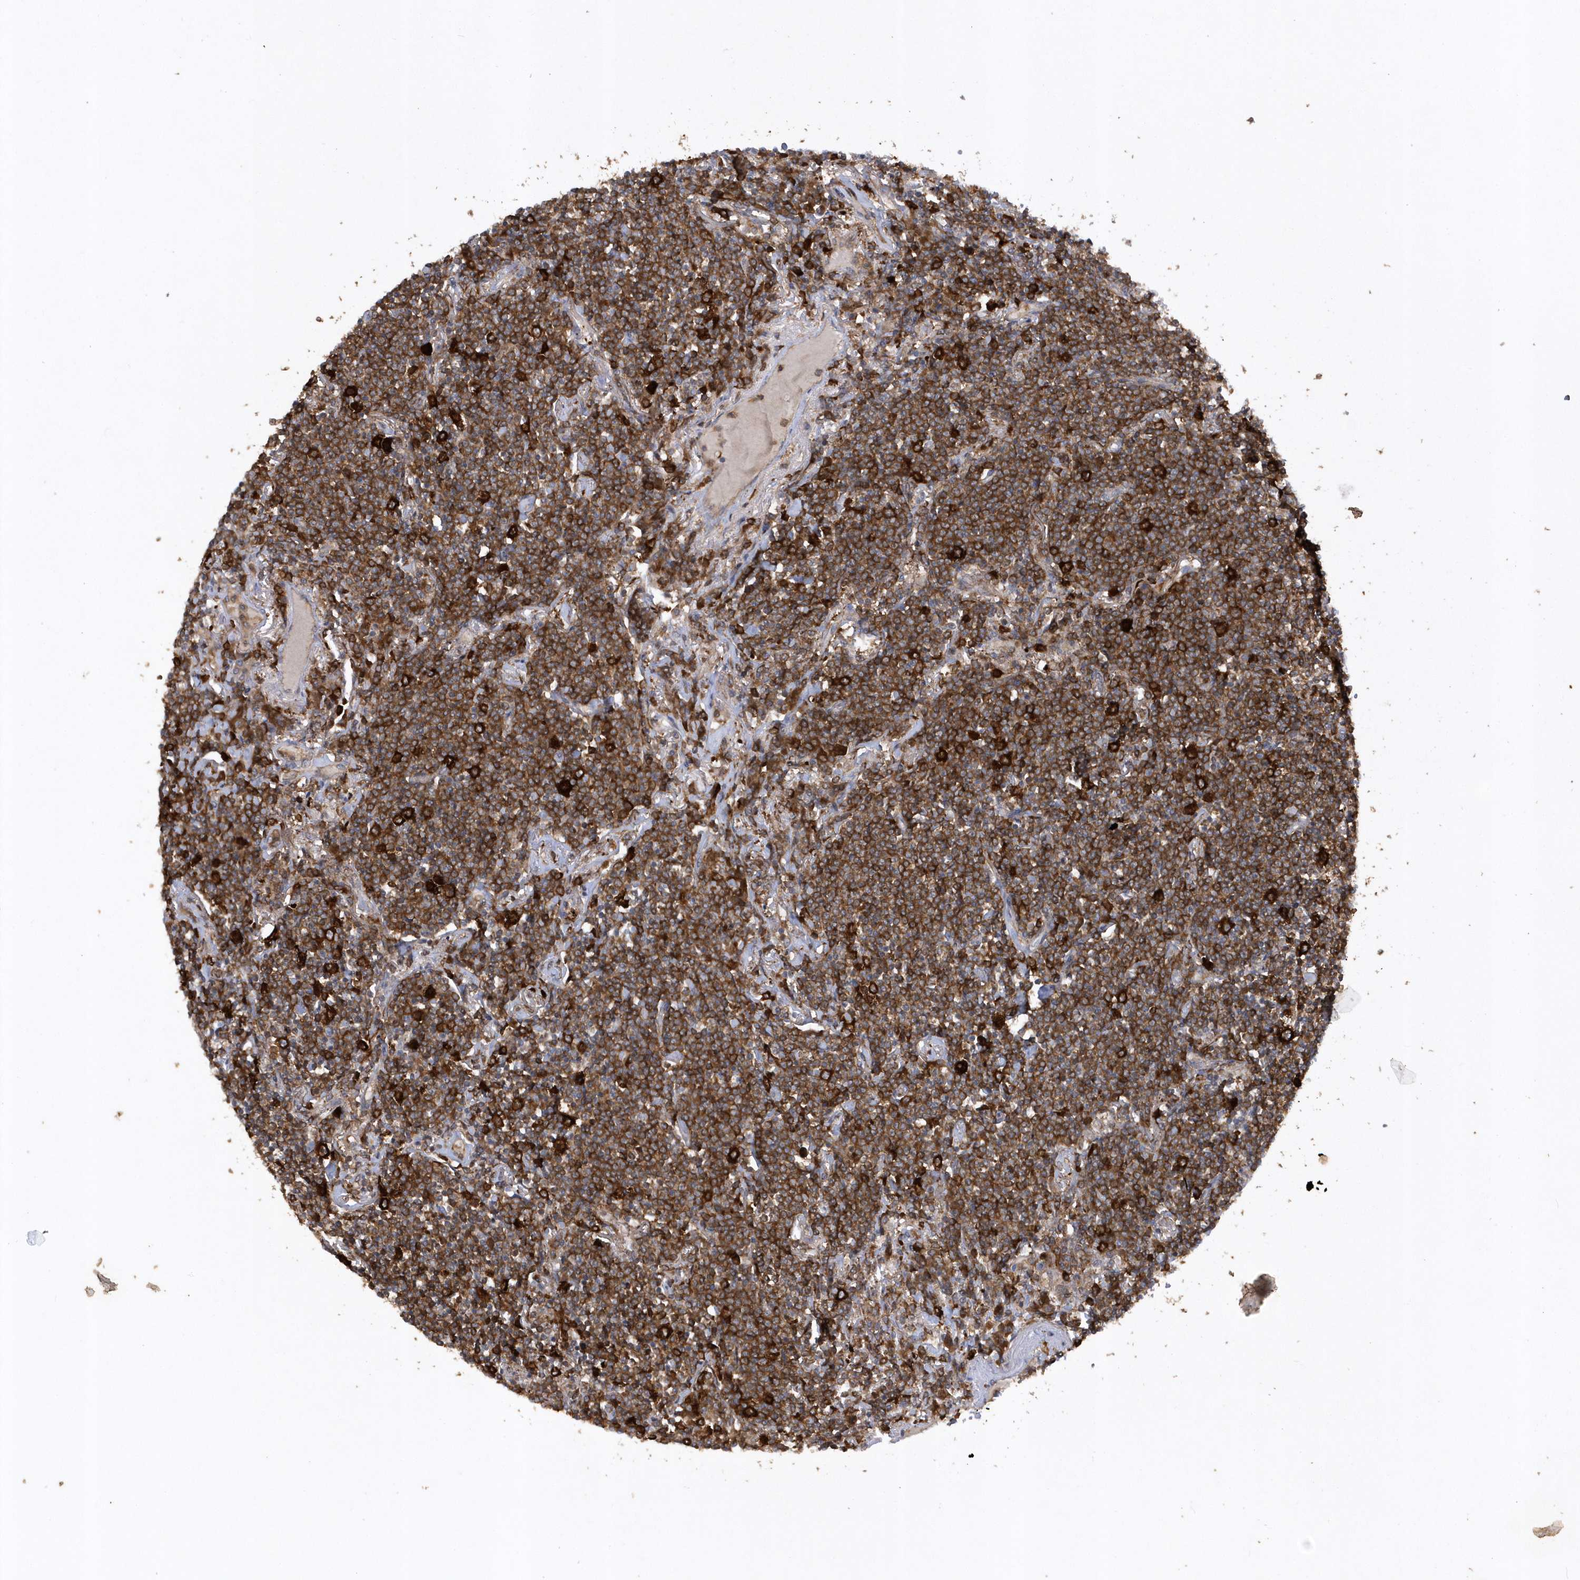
{"staining": {"intensity": "strong", "quantity": ">75%", "location": "cytoplasmic/membranous"}, "tissue": "lymphoma", "cell_type": "Tumor cells", "image_type": "cancer", "snomed": [{"axis": "morphology", "description": "Malignant lymphoma, non-Hodgkin's type, Low grade"}, {"axis": "topography", "description": "Lung"}], "caption": "Tumor cells display high levels of strong cytoplasmic/membranous expression in about >75% of cells in lymphoma.", "gene": "PAICS", "patient": {"sex": "female", "age": 71}}